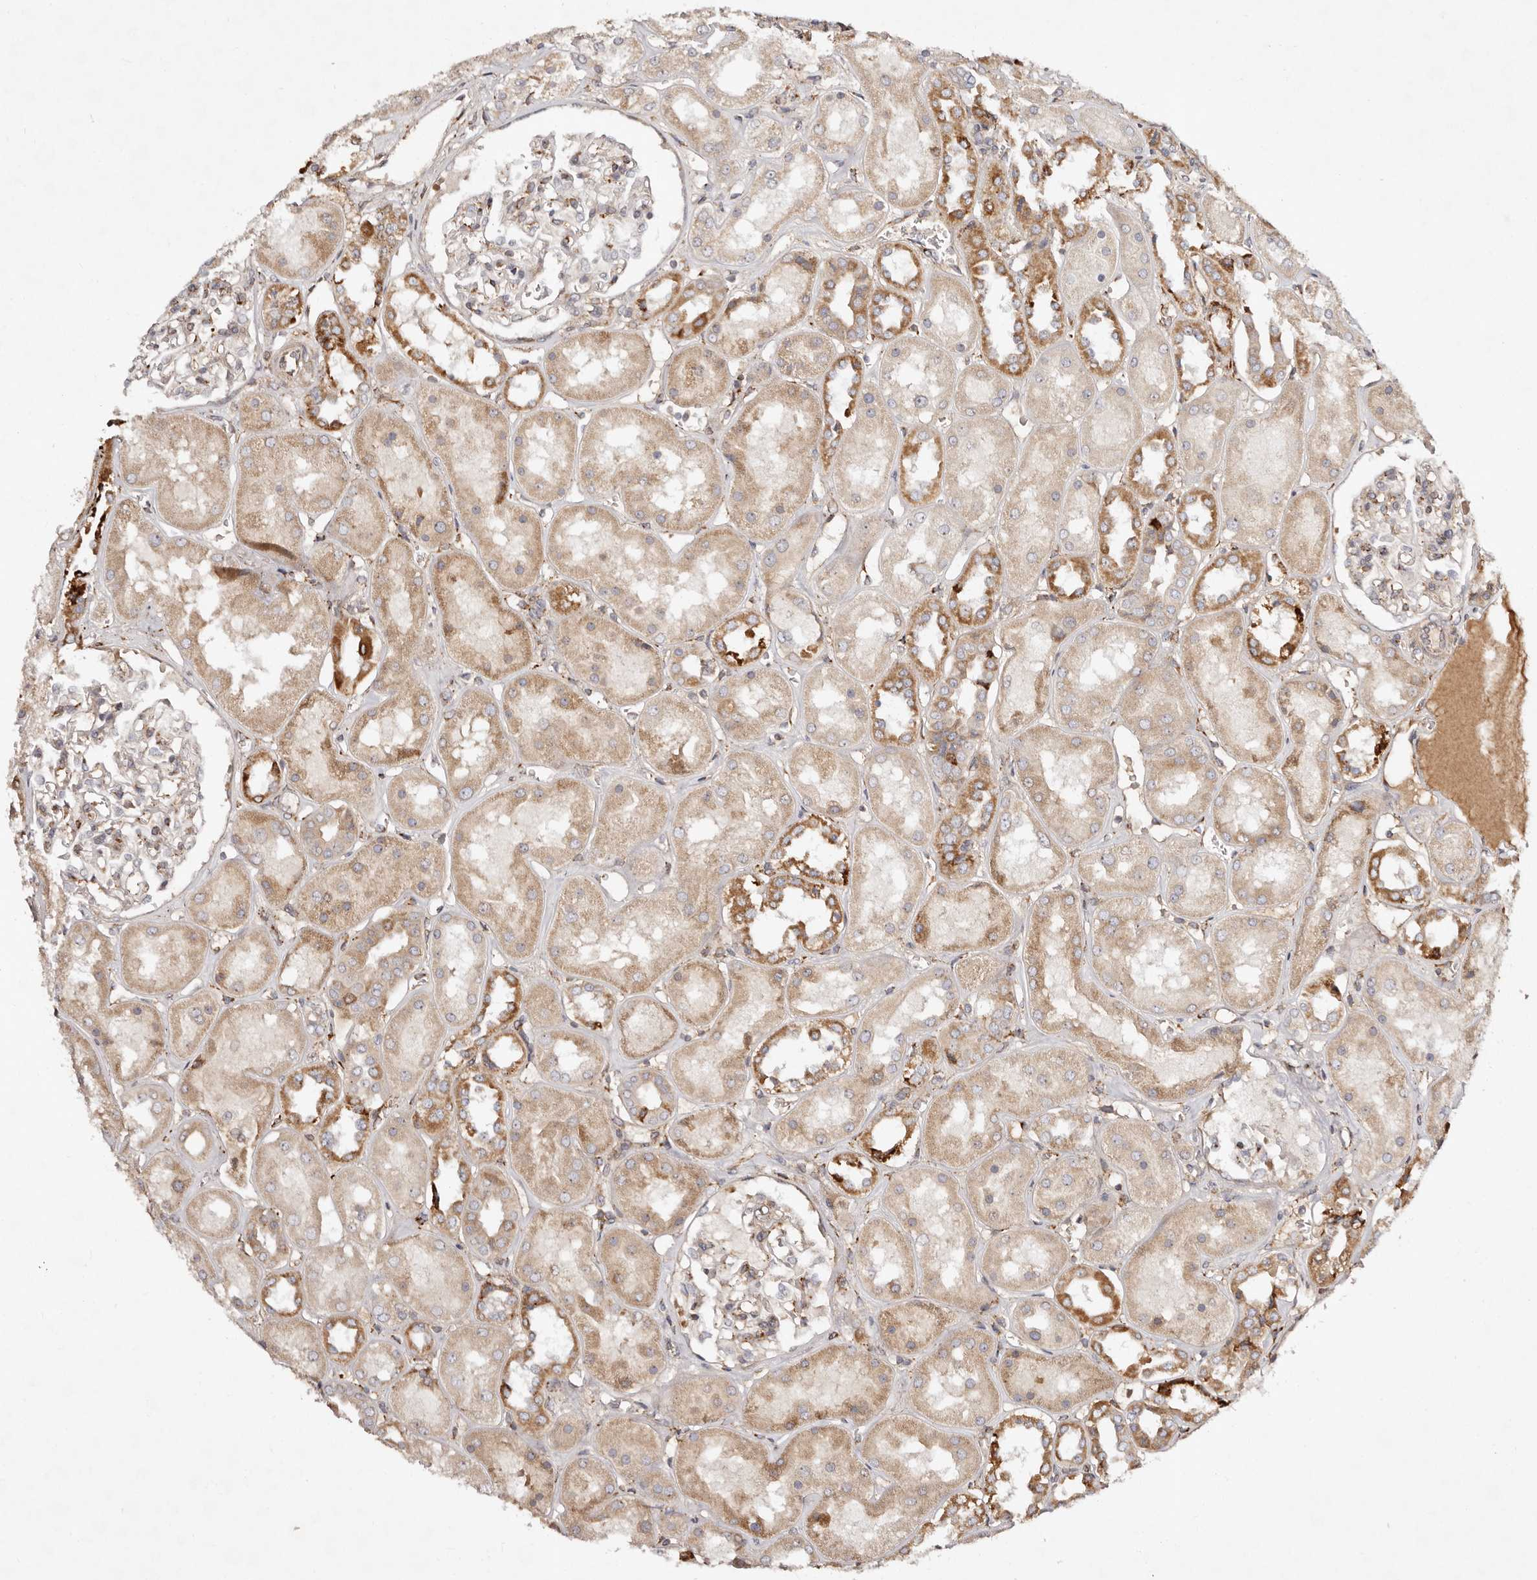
{"staining": {"intensity": "moderate", "quantity": "<25%", "location": "cytoplasmic/membranous"}, "tissue": "kidney", "cell_type": "Cells in glomeruli", "image_type": "normal", "snomed": [{"axis": "morphology", "description": "Normal tissue, NOS"}, {"axis": "topography", "description": "Kidney"}], "caption": "Kidney stained with immunohistochemistry shows moderate cytoplasmic/membranous expression in approximately <25% of cells in glomeruli. The protein of interest is stained brown, and the nuclei are stained in blue (DAB (3,3'-diaminobenzidine) IHC with brightfield microscopy, high magnification).", "gene": "SERPINH1", "patient": {"sex": "male", "age": 70}}